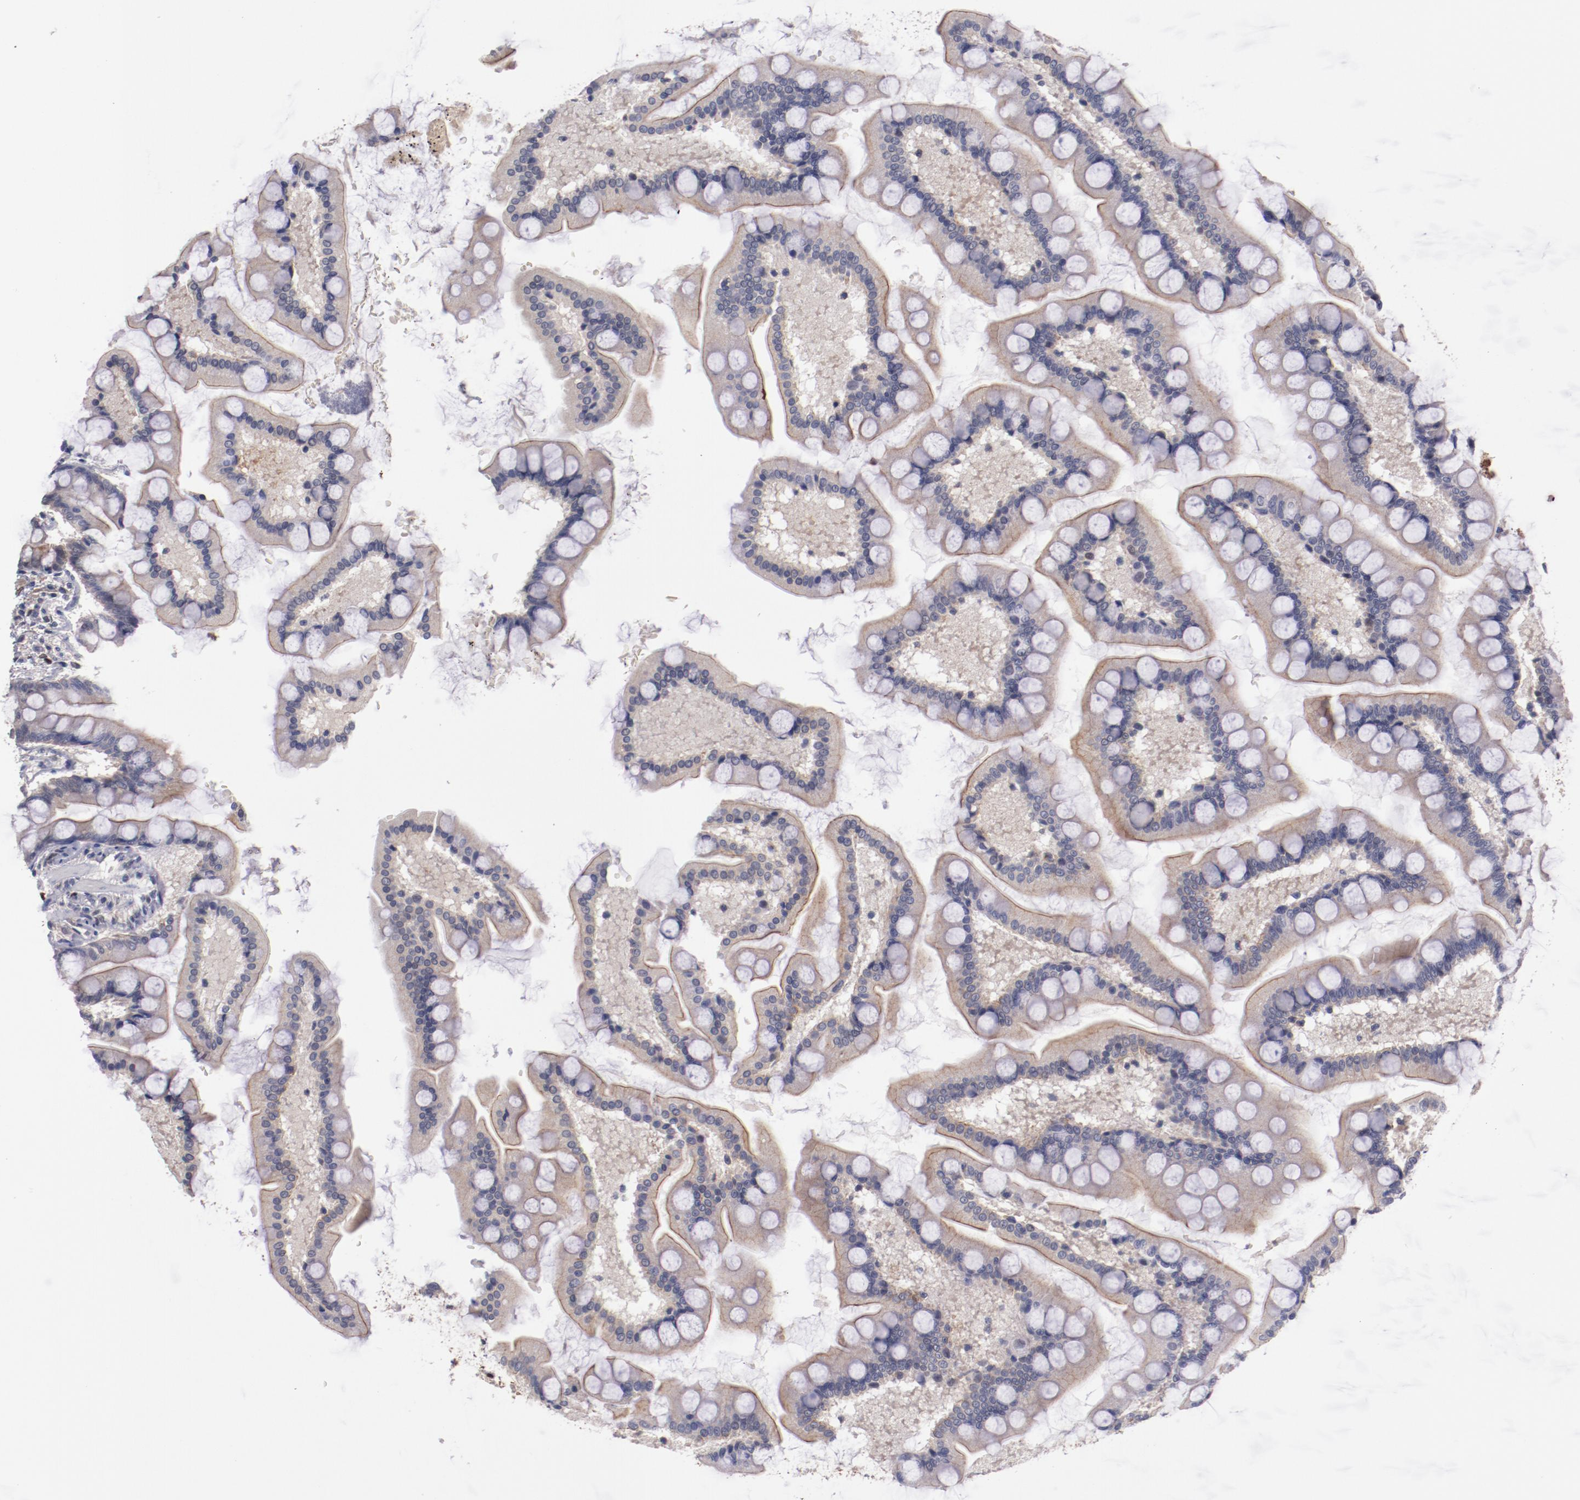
{"staining": {"intensity": "weak", "quantity": ">75%", "location": "cytoplasmic/membranous"}, "tissue": "small intestine", "cell_type": "Glandular cells", "image_type": "normal", "snomed": [{"axis": "morphology", "description": "Normal tissue, NOS"}, {"axis": "topography", "description": "Small intestine"}], "caption": "Glandular cells demonstrate low levels of weak cytoplasmic/membranous expression in approximately >75% of cells in benign small intestine. The protein of interest is shown in brown color, while the nuclei are stained blue.", "gene": "FAM81A", "patient": {"sex": "male", "age": 41}}